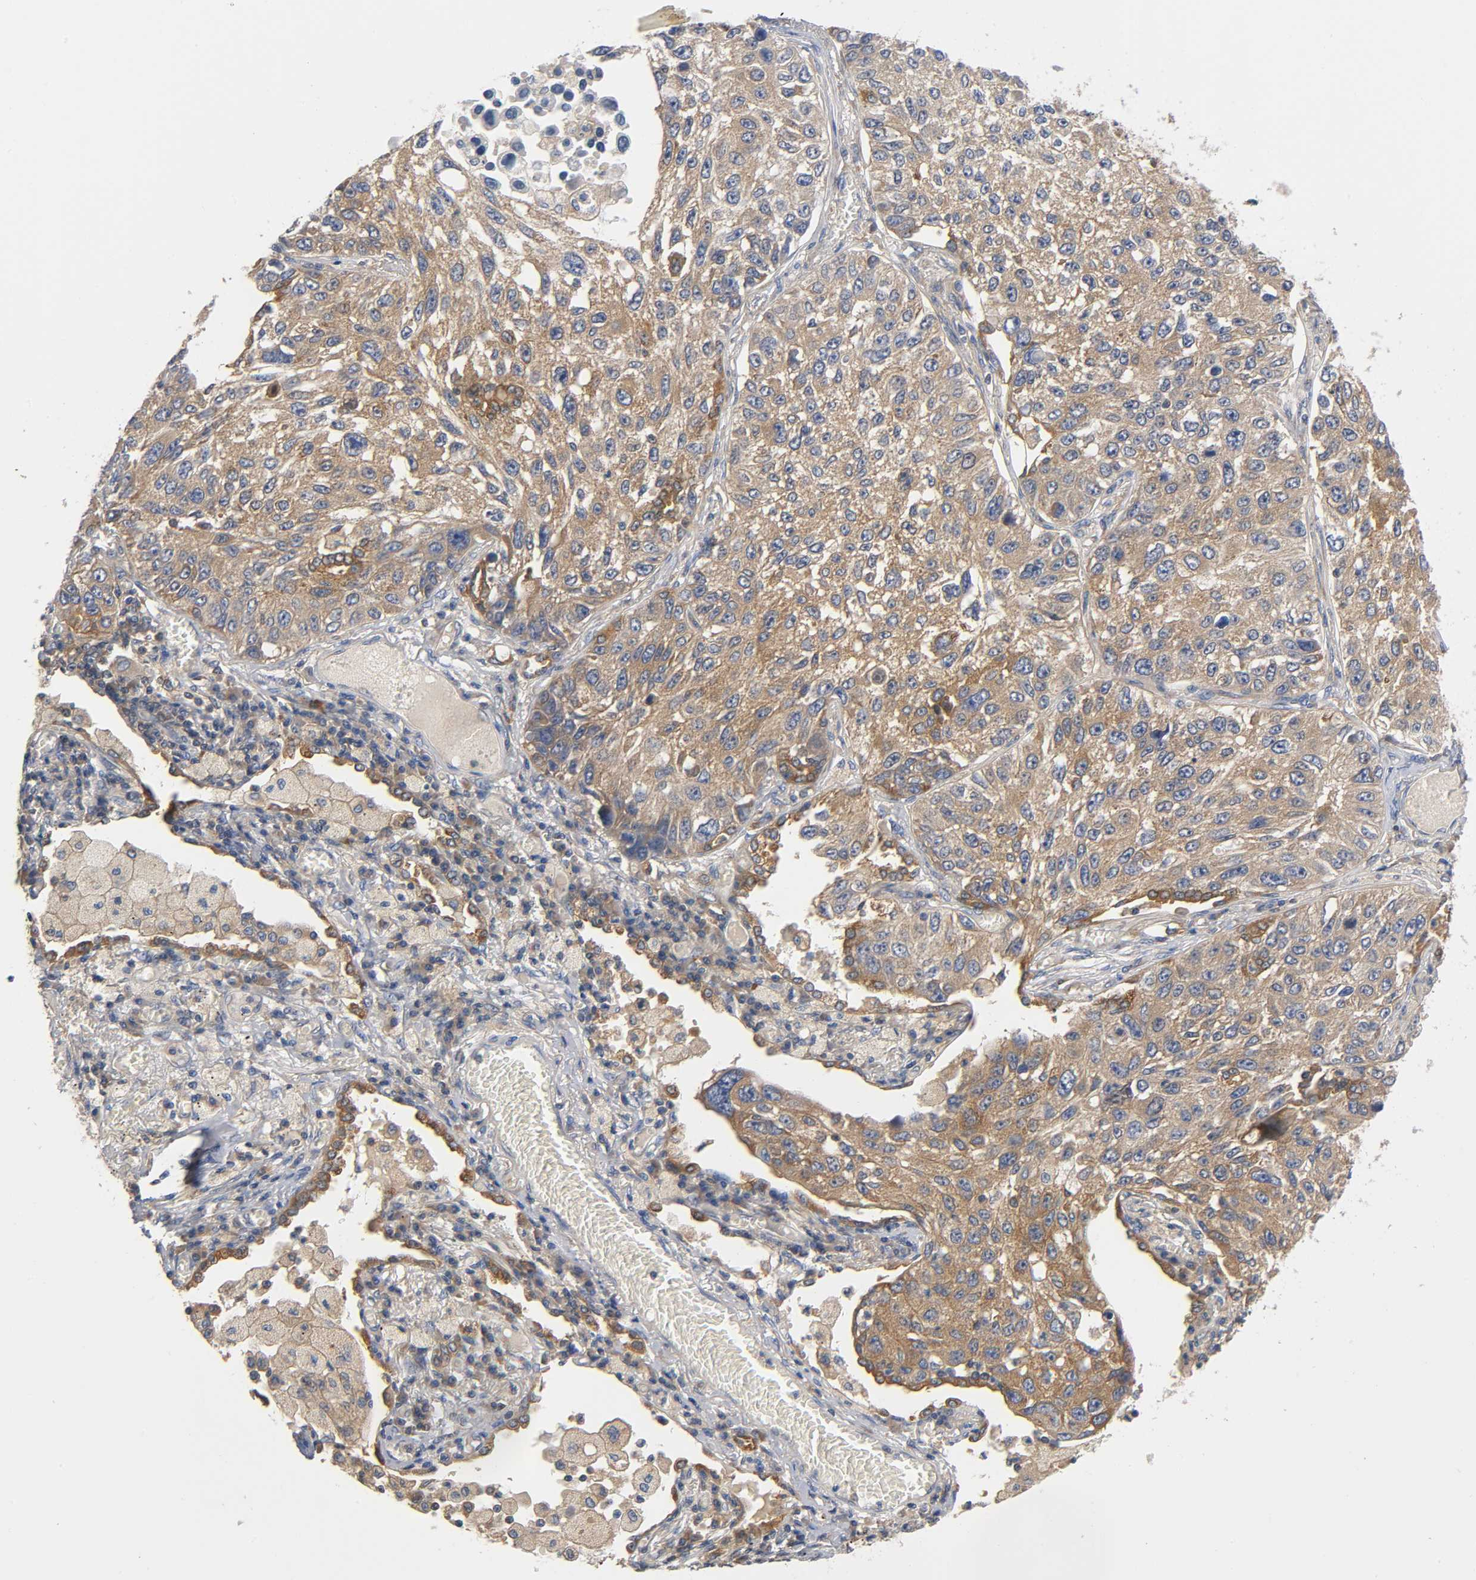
{"staining": {"intensity": "moderate", "quantity": ">75%", "location": "cytoplasmic/membranous"}, "tissue": "lung cancer", "cell_type": "Tumor cells", "image_type": "cancer", "snomed": [{"axis": "morphology", "description": "Squamous cell carcinoma, NOS"}, {"axis": "topography", "description": "Lung"}], "caption": "Lung squamous cell carcinoma stained with immunohistochemistry (IHC) demonstrates moderate cytoplasmic/membranous positivity in about >75% of tumor cells. (Brightfield microscopy of DAB IHC at high magnification).", "gene": "PRKAB1", "patient": {"sex": "male", "age": 71}}